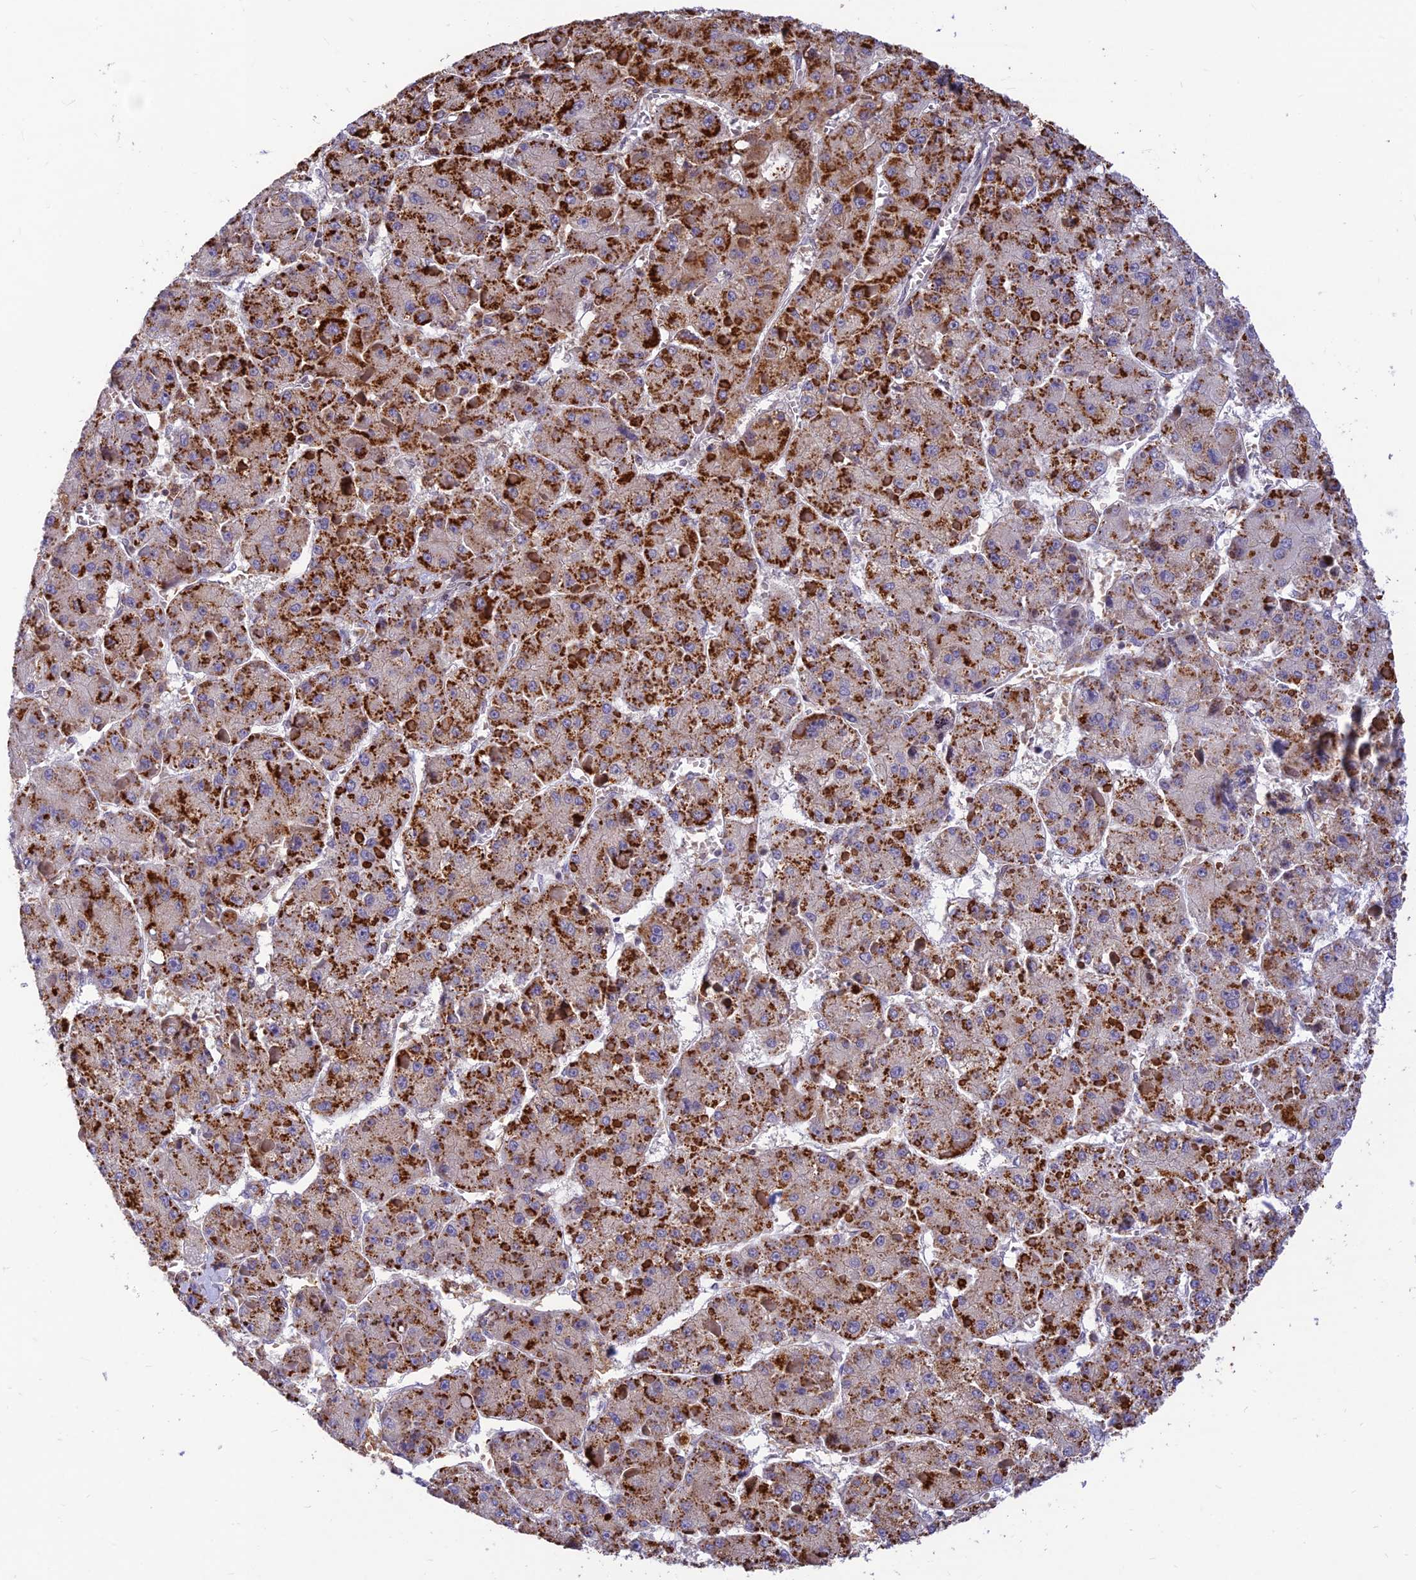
{"staining": {"intensity": "strong", "quantity": "25%-75%", "location": "cytoplasmic/membranous"}, "tissue": "liver cancer", "cell_type": "Tumor cells", "image_type": "cancer", "snomed": [{"axis": "morphology", "description": "Carcinoma, Hepatocellular, NOS"}, {"axis": "topography", "description": "Liver"}], "caption": "Immunohistochemical staining of liver hepatocellular carcinoma shows high levels of strong cytoplasmic/membranous protein staining in approximately 25%-75% of tumor cells.", "gene": "FAM186B", "patient": {"sex": "female", "age": 73}}